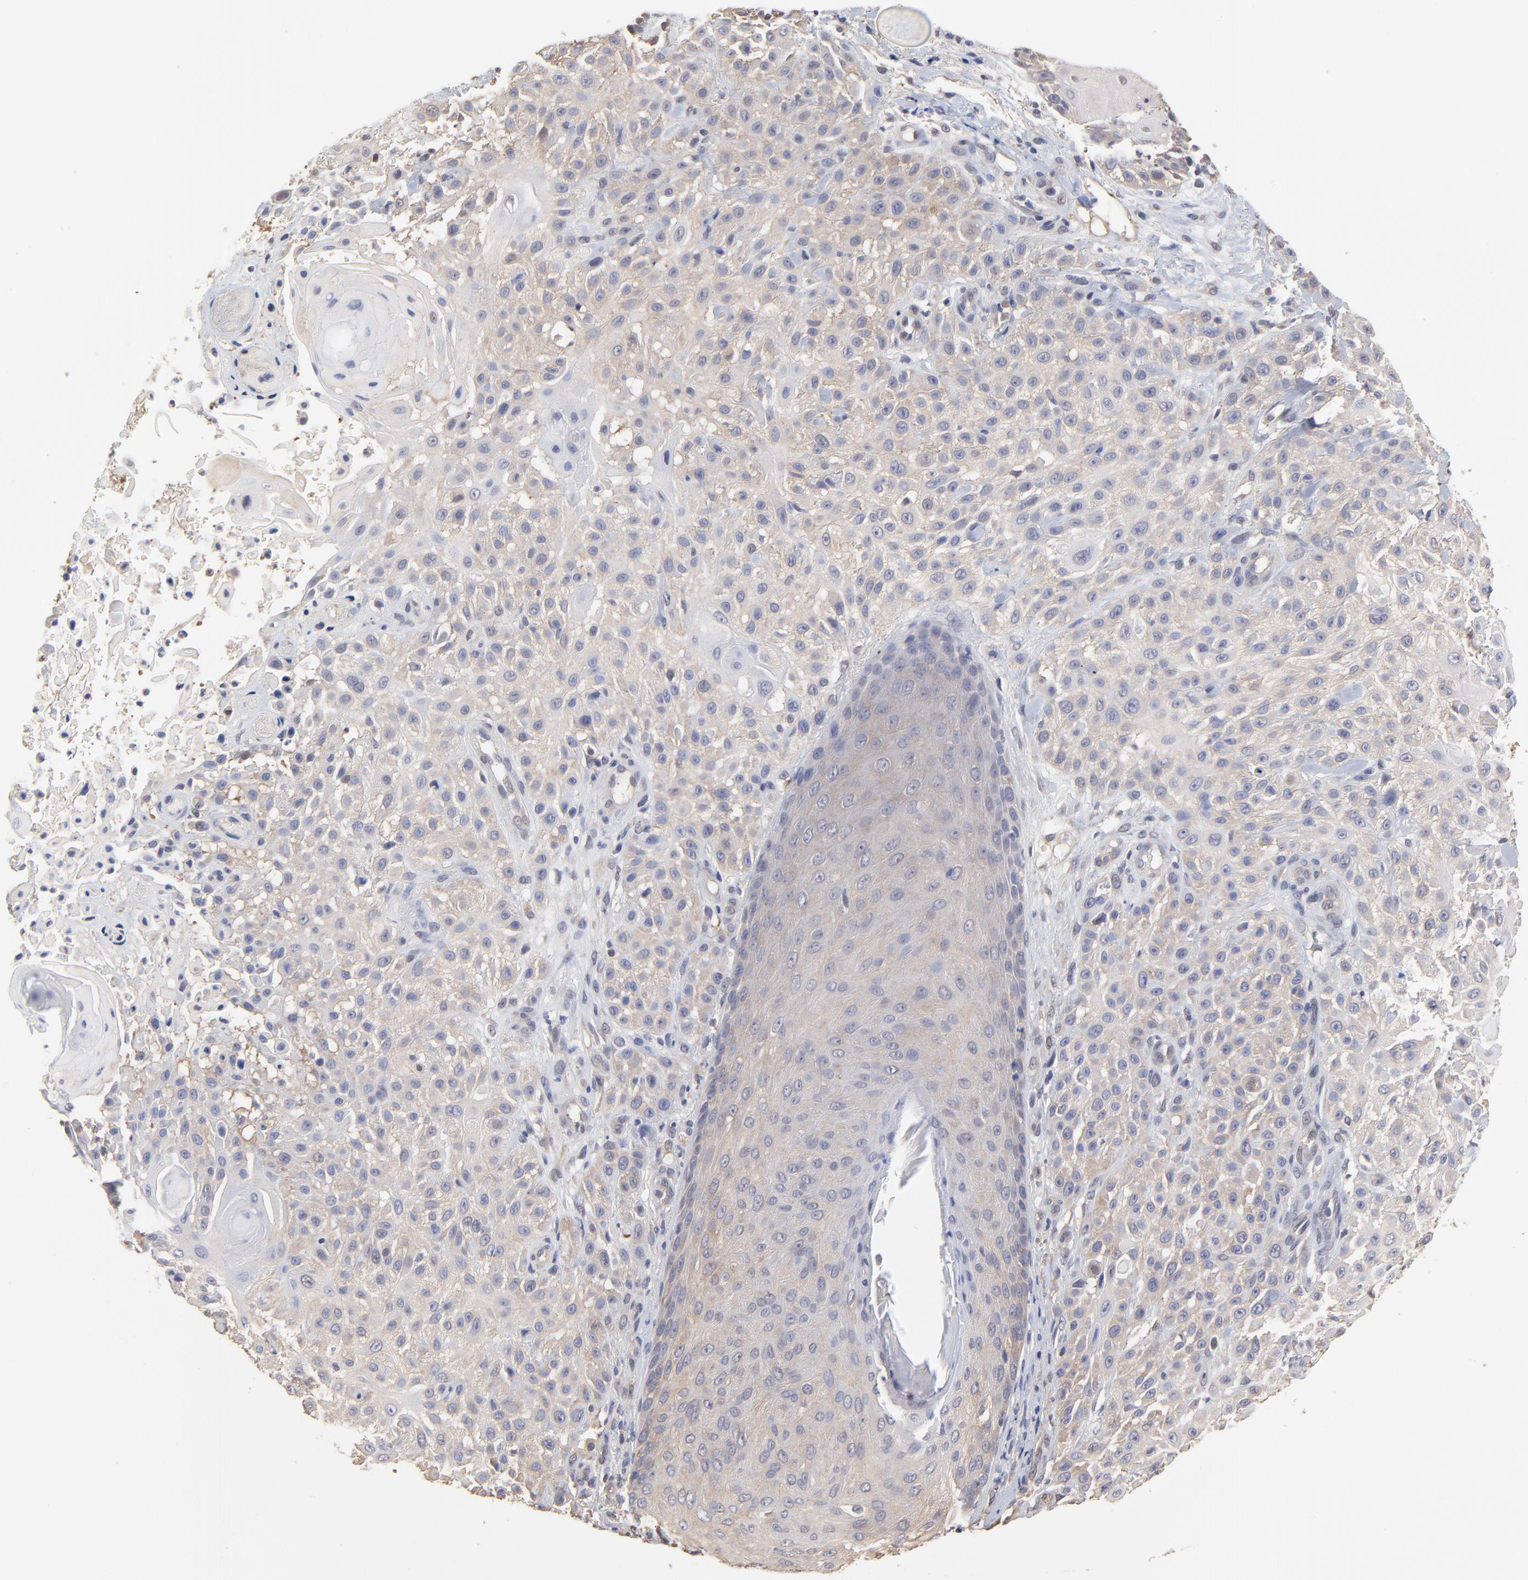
{"staining": {"intensity": "weak", "quantity": "25%-75%", "location": "cytoplasmic/membranous"}, "tissue": "skin cancer", "cell_type": "Tumor cells", "image_type": "cancer", "snomed": [{"axis": "morphology", "description": "Squamous cell carcinoma, NOS"}, {"axis": "topography", "description": "Skin"}], "caption": "Tumor cells reveal weak cytoplasmic/membranous expression in about 25%-75% of cells in skin squamous cell carcinoma.", "gene": "CCT2", "patient": {"sex": "female", "age": 42}}